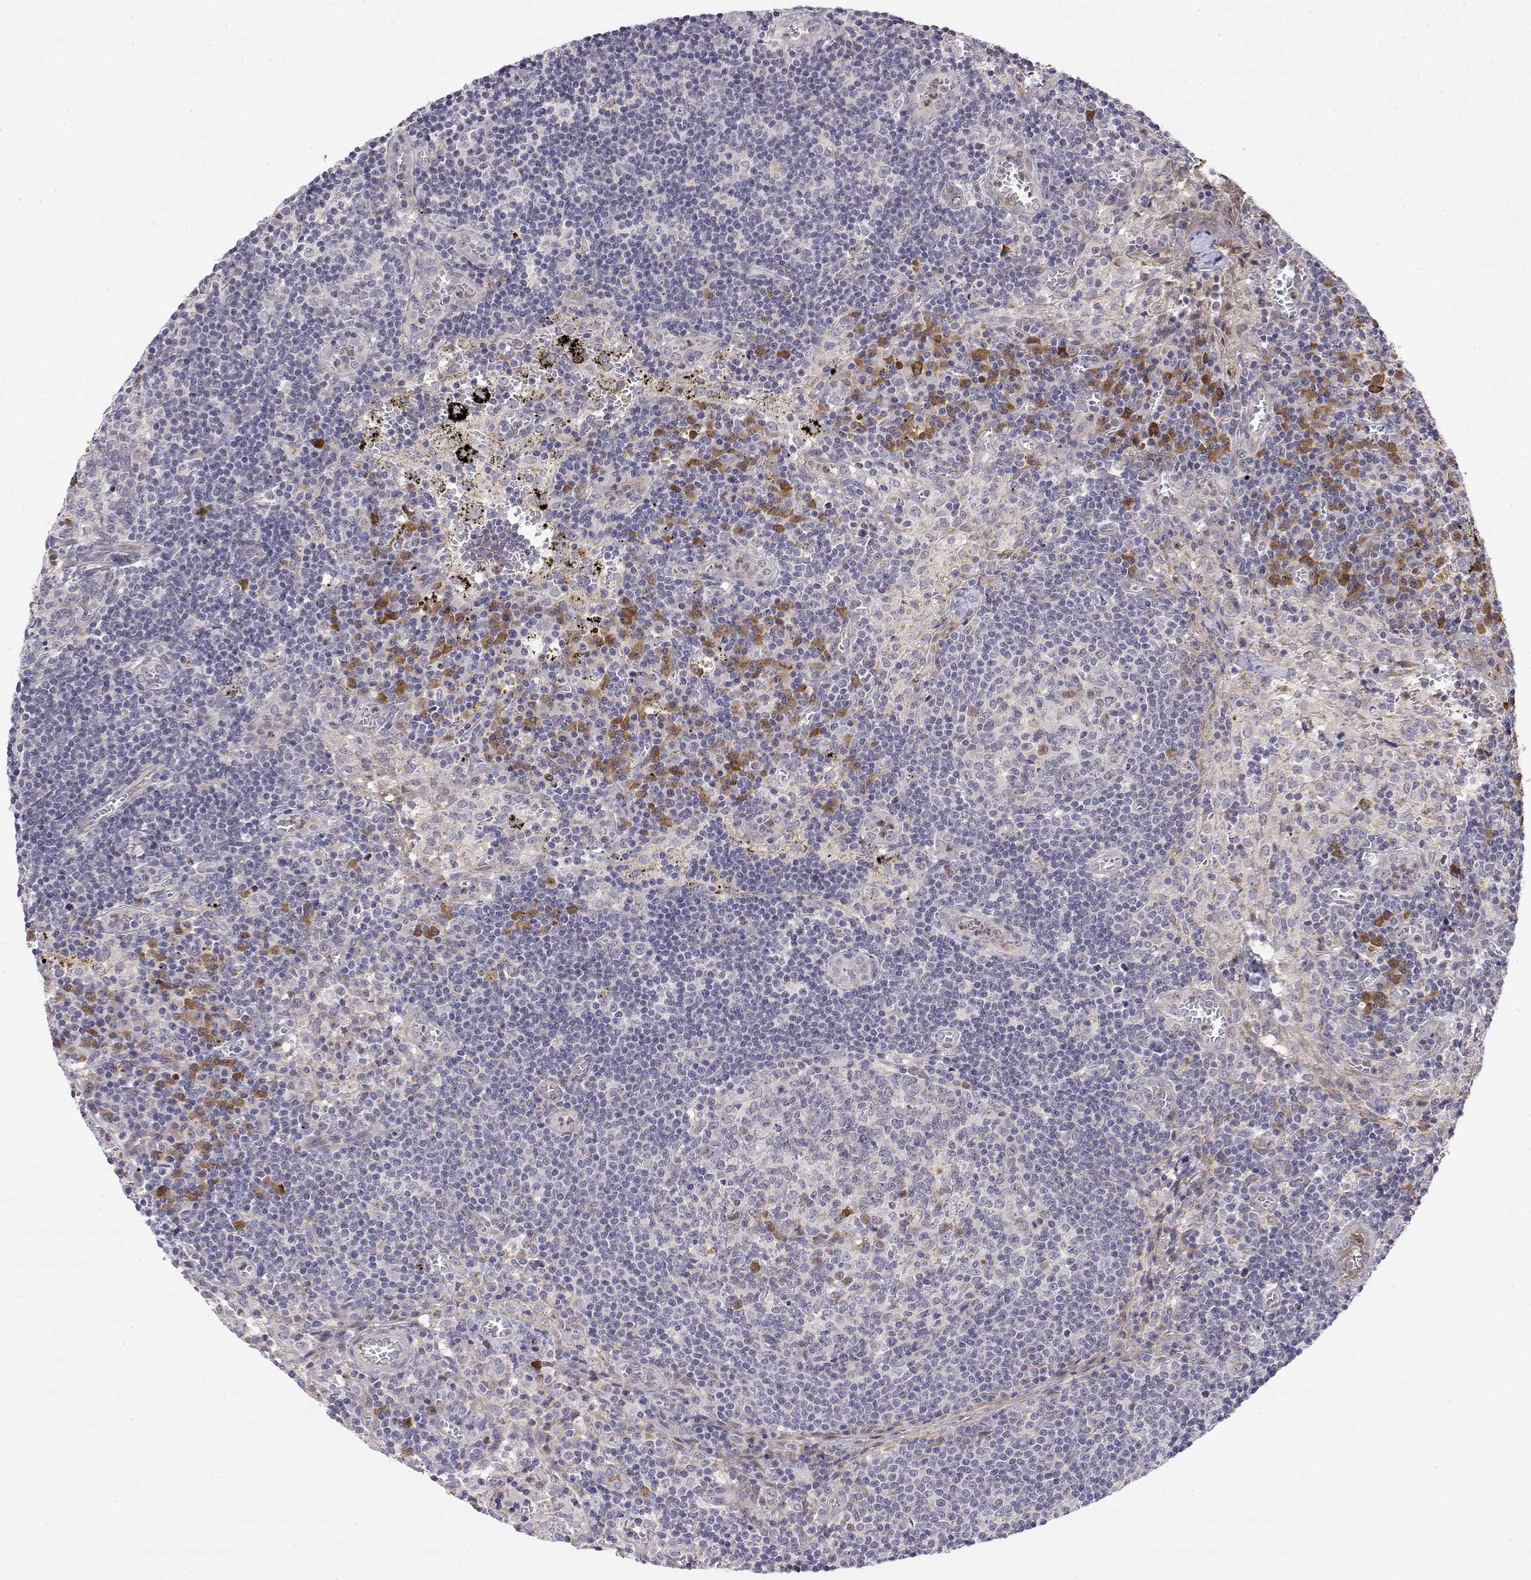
{"staining": {"intensity": "negative", "quantity": "none", "location": "none"}, "tissue": "lymph node", "cell_type": "Germinal center cells", "image_type": "normal", "snomed": [{"axis": "morphology", "description": "Normal tissue, NOS"}, {"axis": "topography", "description": "Lymph node"}], "caption": "Unremarkable lymph node was stained to show a protein in brown. There is no significant expression in germinal center cells. (Stains: DAB (3,3'-diaminobenzidine) IHC with hematoxylin counter stain, Microscopy: brightfield microscopy at high magnification).", "gene": "IGFBP4", "patient": {"sex": "male", "age": 62}}